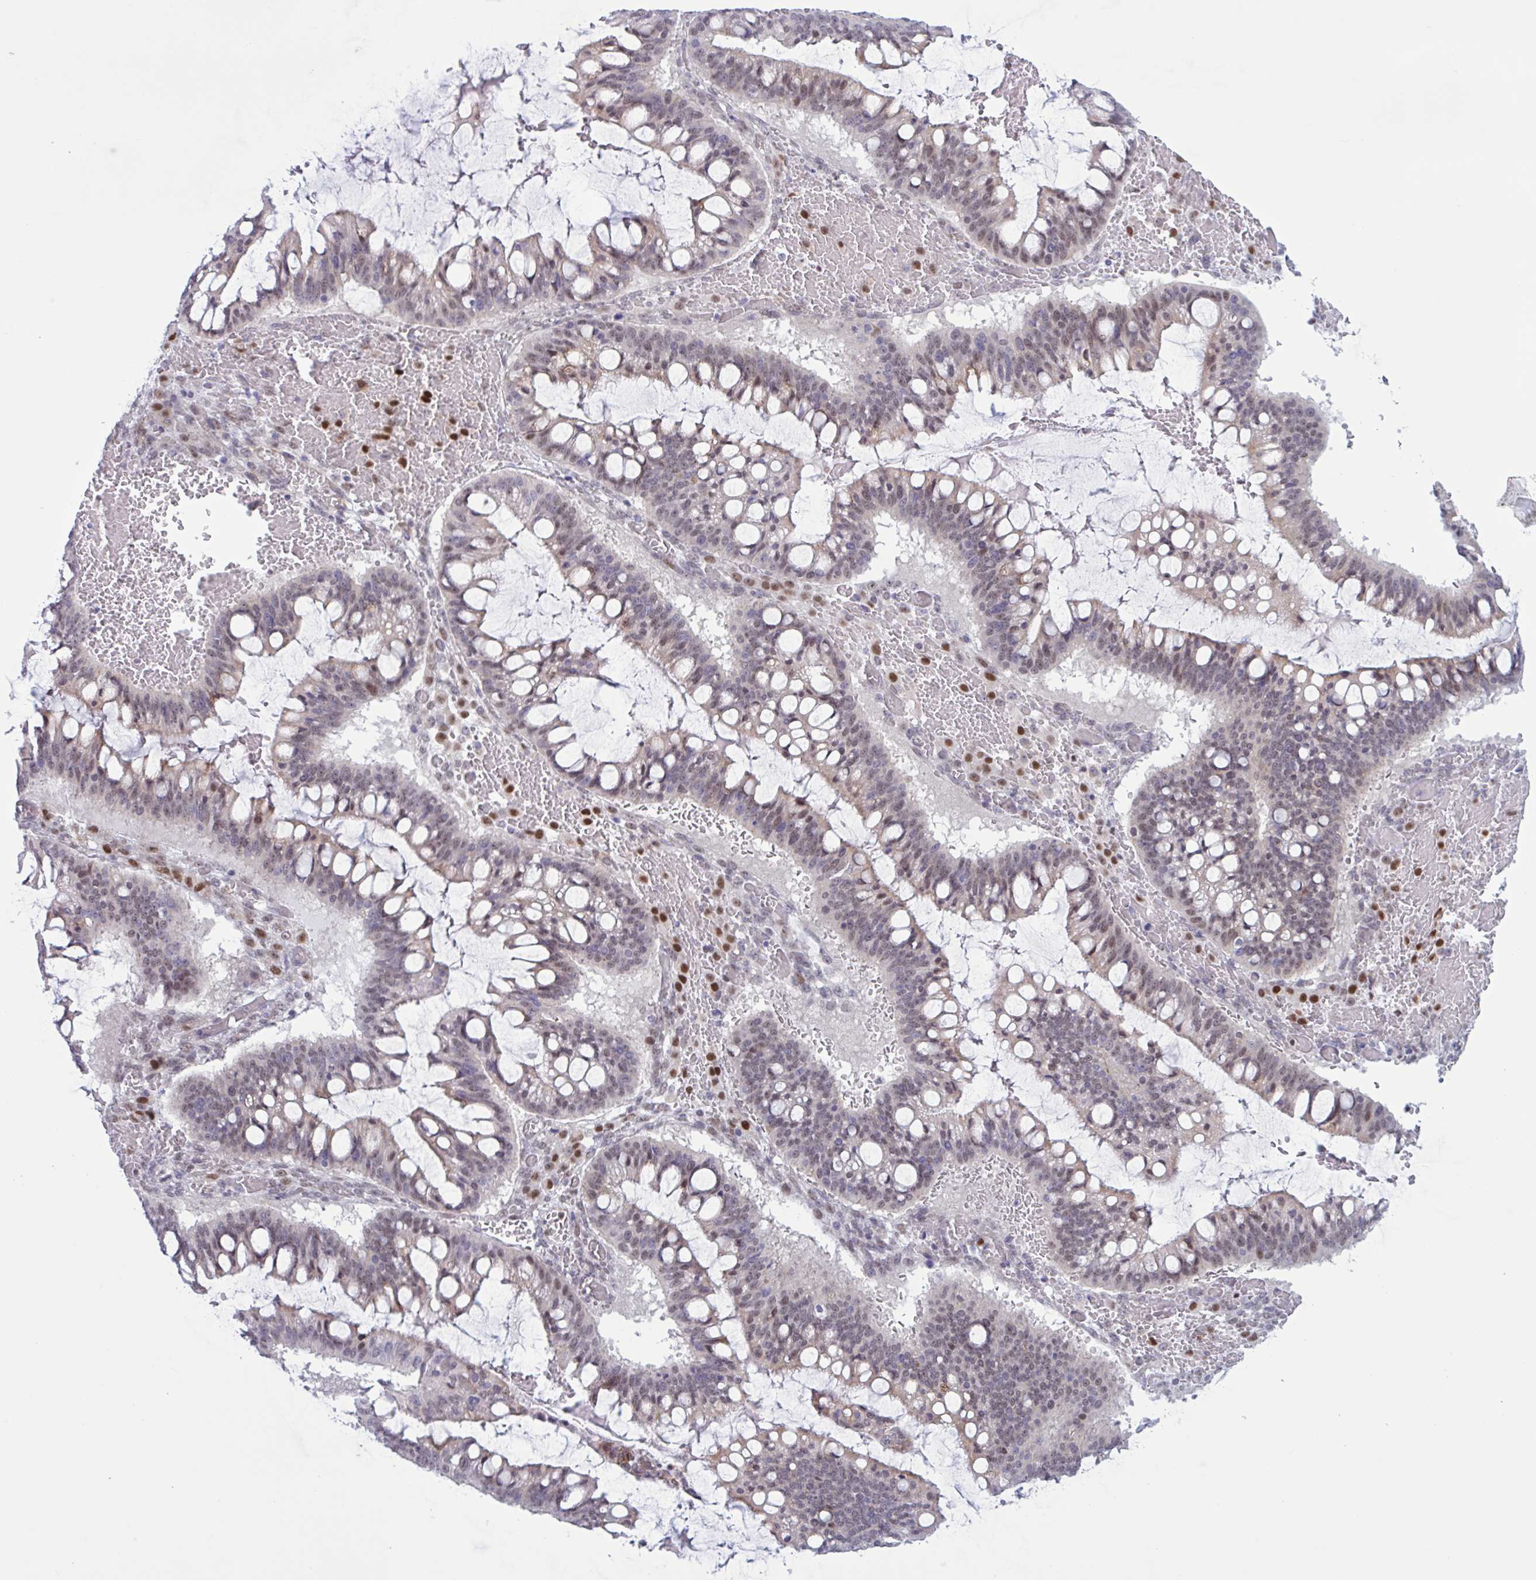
{"staining": {"intensity": "weak", "quantity": "<25%", "location": "nuclear"}, "tissue": "ovarian cancer", "cell_type": "Tumor cells", "image_type": "cancer", "snomed": [{"axis": "morphology", "description": "Cystadenocarcinoma, mucinous, NOS"}, {"axis": "topography", "description": "Ovary"}], "caption": "This histopathology image is of ovarian cancer stained with immunohistochemistry (IHC) to label a protein in brown with the nuclei are counter-stained blue. There is no expression in tumor cells. (DAB (3,3'-diaminobenzidine) IHC, high magnification).", "gene": "PRMT6", "patient": {"sex": "female", "age": 73}}